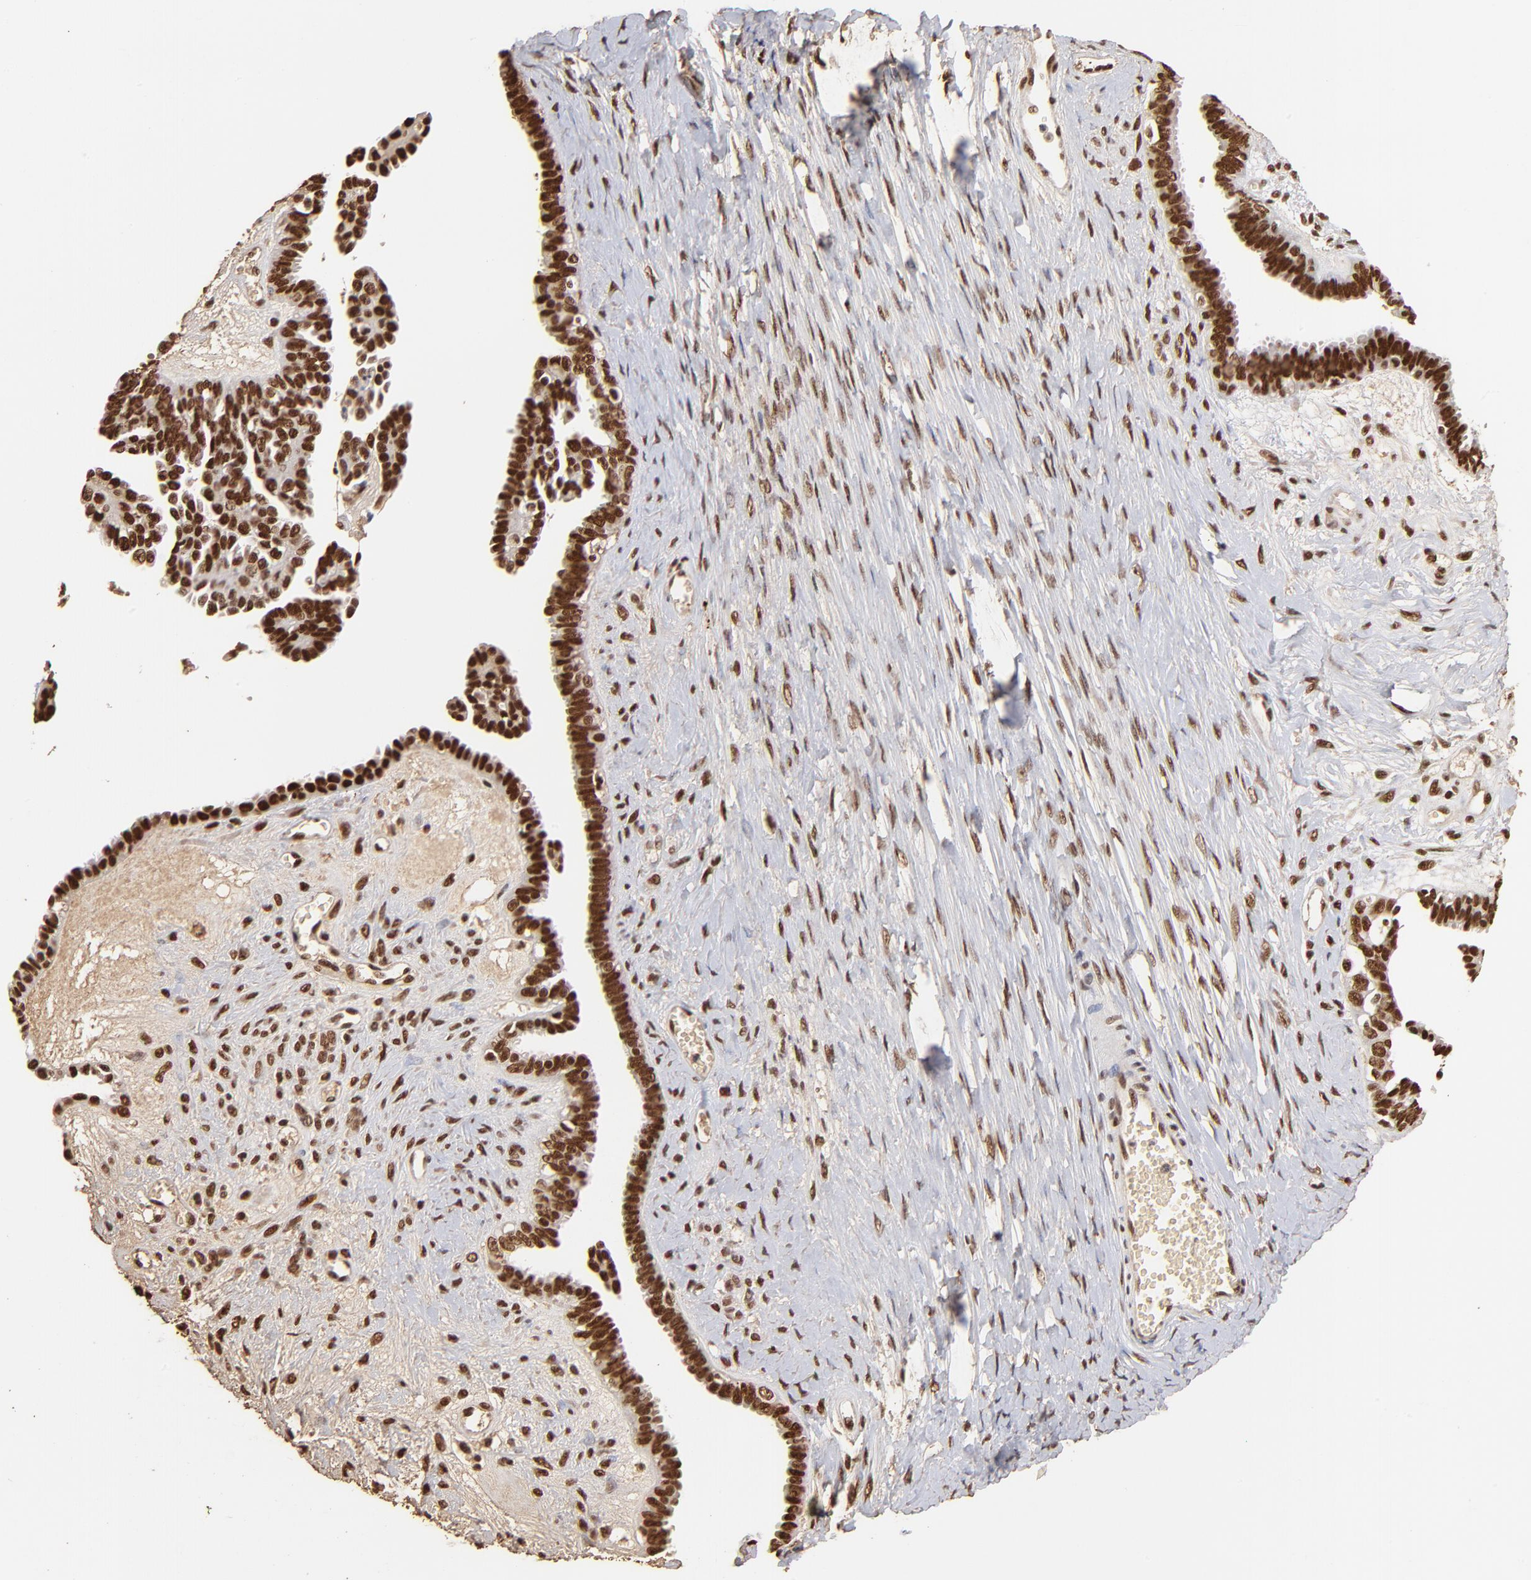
{"staining": {"intensity": "strong", "quantity": ">75%", "location": "nuclear"}, "tissue": "ovarian cancer", "cell_type": "Tumor cells", "image_type": "cancer", "snomed": [{"axis": "morphology", "description": "Cystadenocarcinoma, serous, NOS"}, {"axis": "topography", "description": "Ovary"}], "caption": "Ovarian cancer (serous cystadenocarcinoma) was stained to show a protein in brown. There is high levels of strong nuclear expression in approximately >75% of tumor cells.", "gene": "ZNF146", "patient": {"sex": "female", "age": 71}}